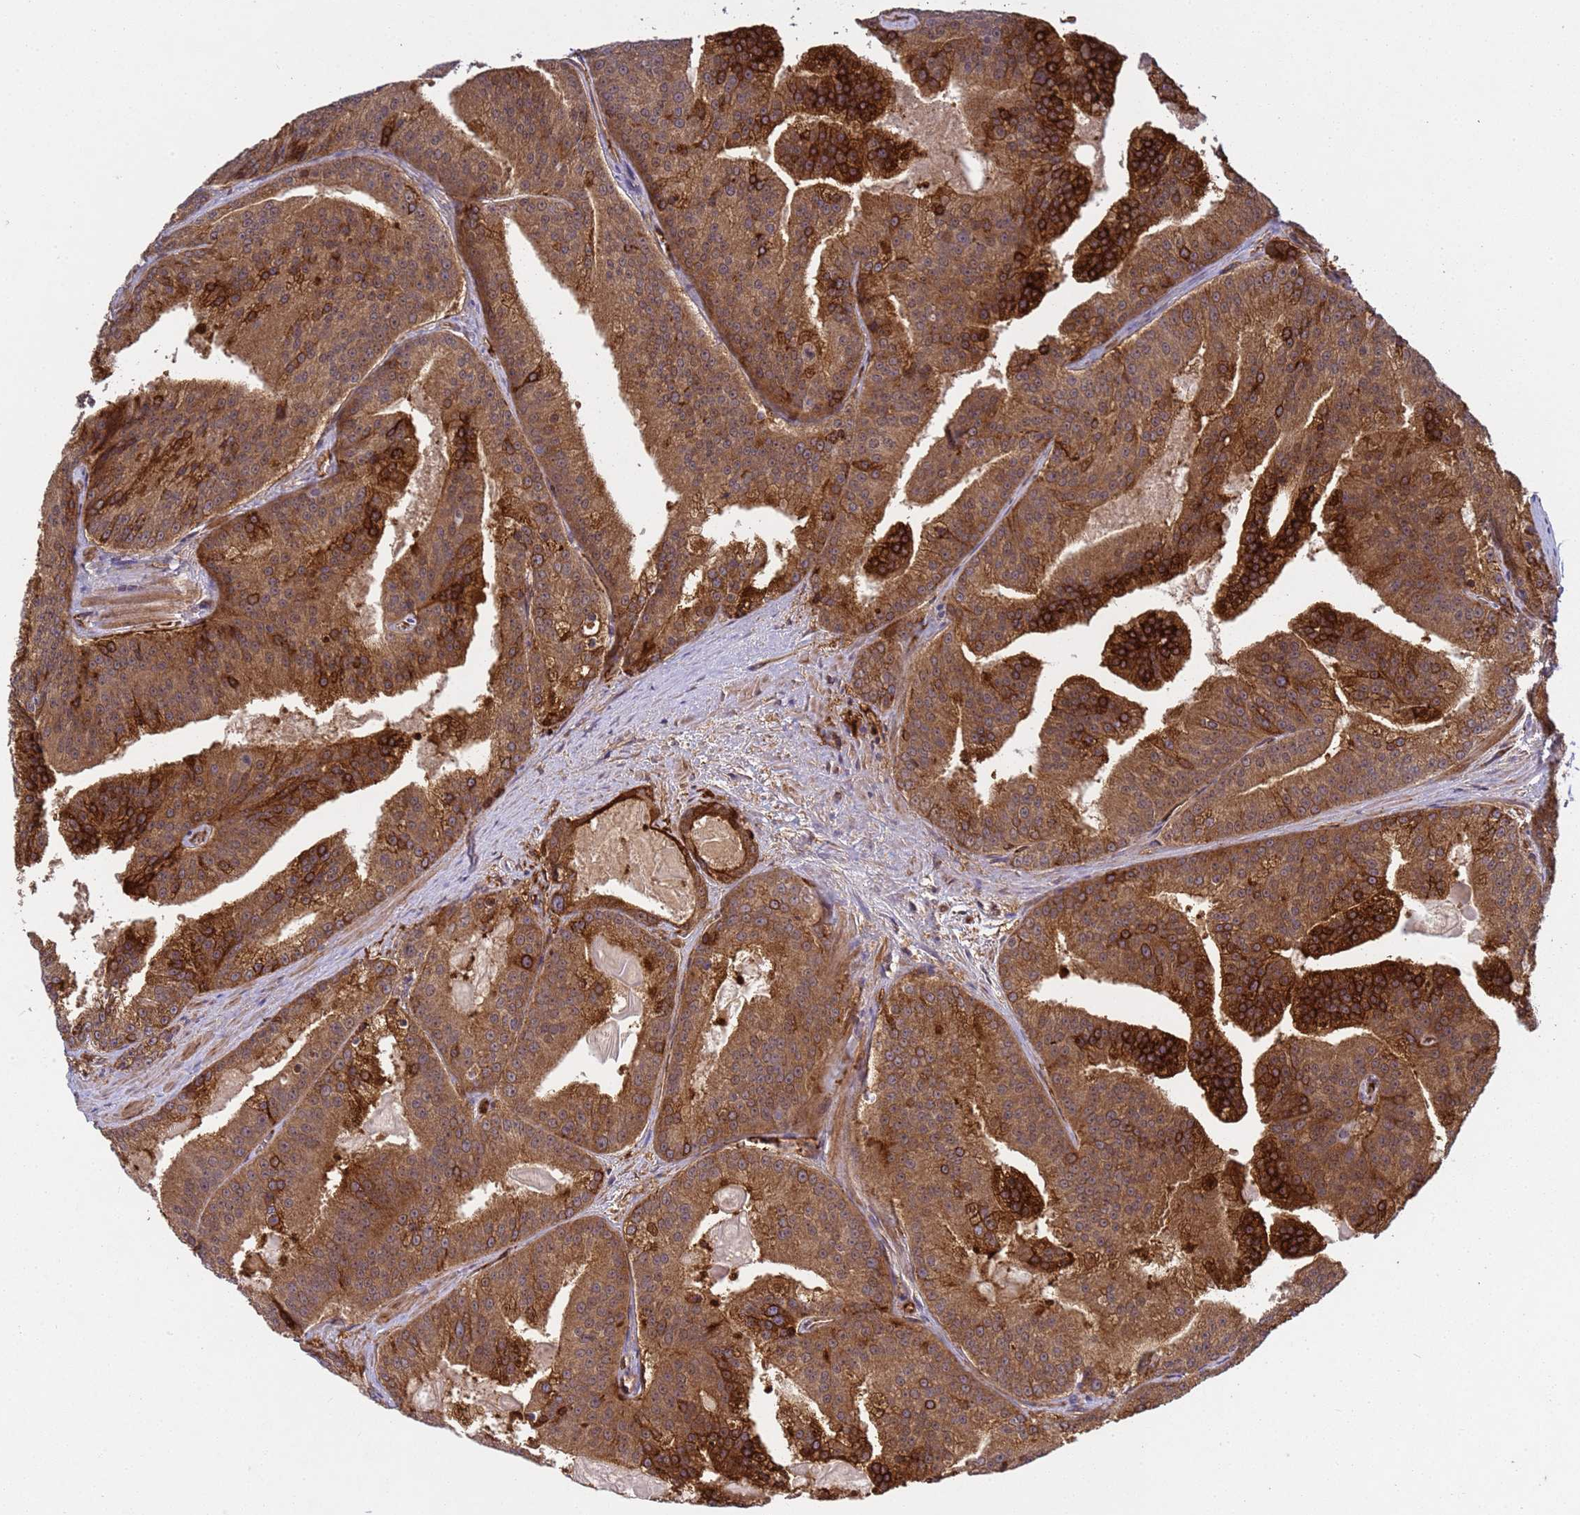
{"staining": {"intensity": "strong", "quantity": ">75%", "location": "cytoplasmic/membranous"}, "tissue": "prostate cancer", "cell_type": "Tumor cells", "image_type": "cancer", "snomed": [{"axis": "morphology", "description": "Adenocarcinoma, High grade"}, {"axis": "topography", "description": "Prostate"}], "caption": "An immunohistochemistry (IHC) photomicrograph of tumor tissue is shown. Protein staining in brown shows strong cytoplasmic/membranous positivity in prostate cancer within tumor cells.", "gene": "C8orf34", "patient": {"sex": "male", "age": 61}}